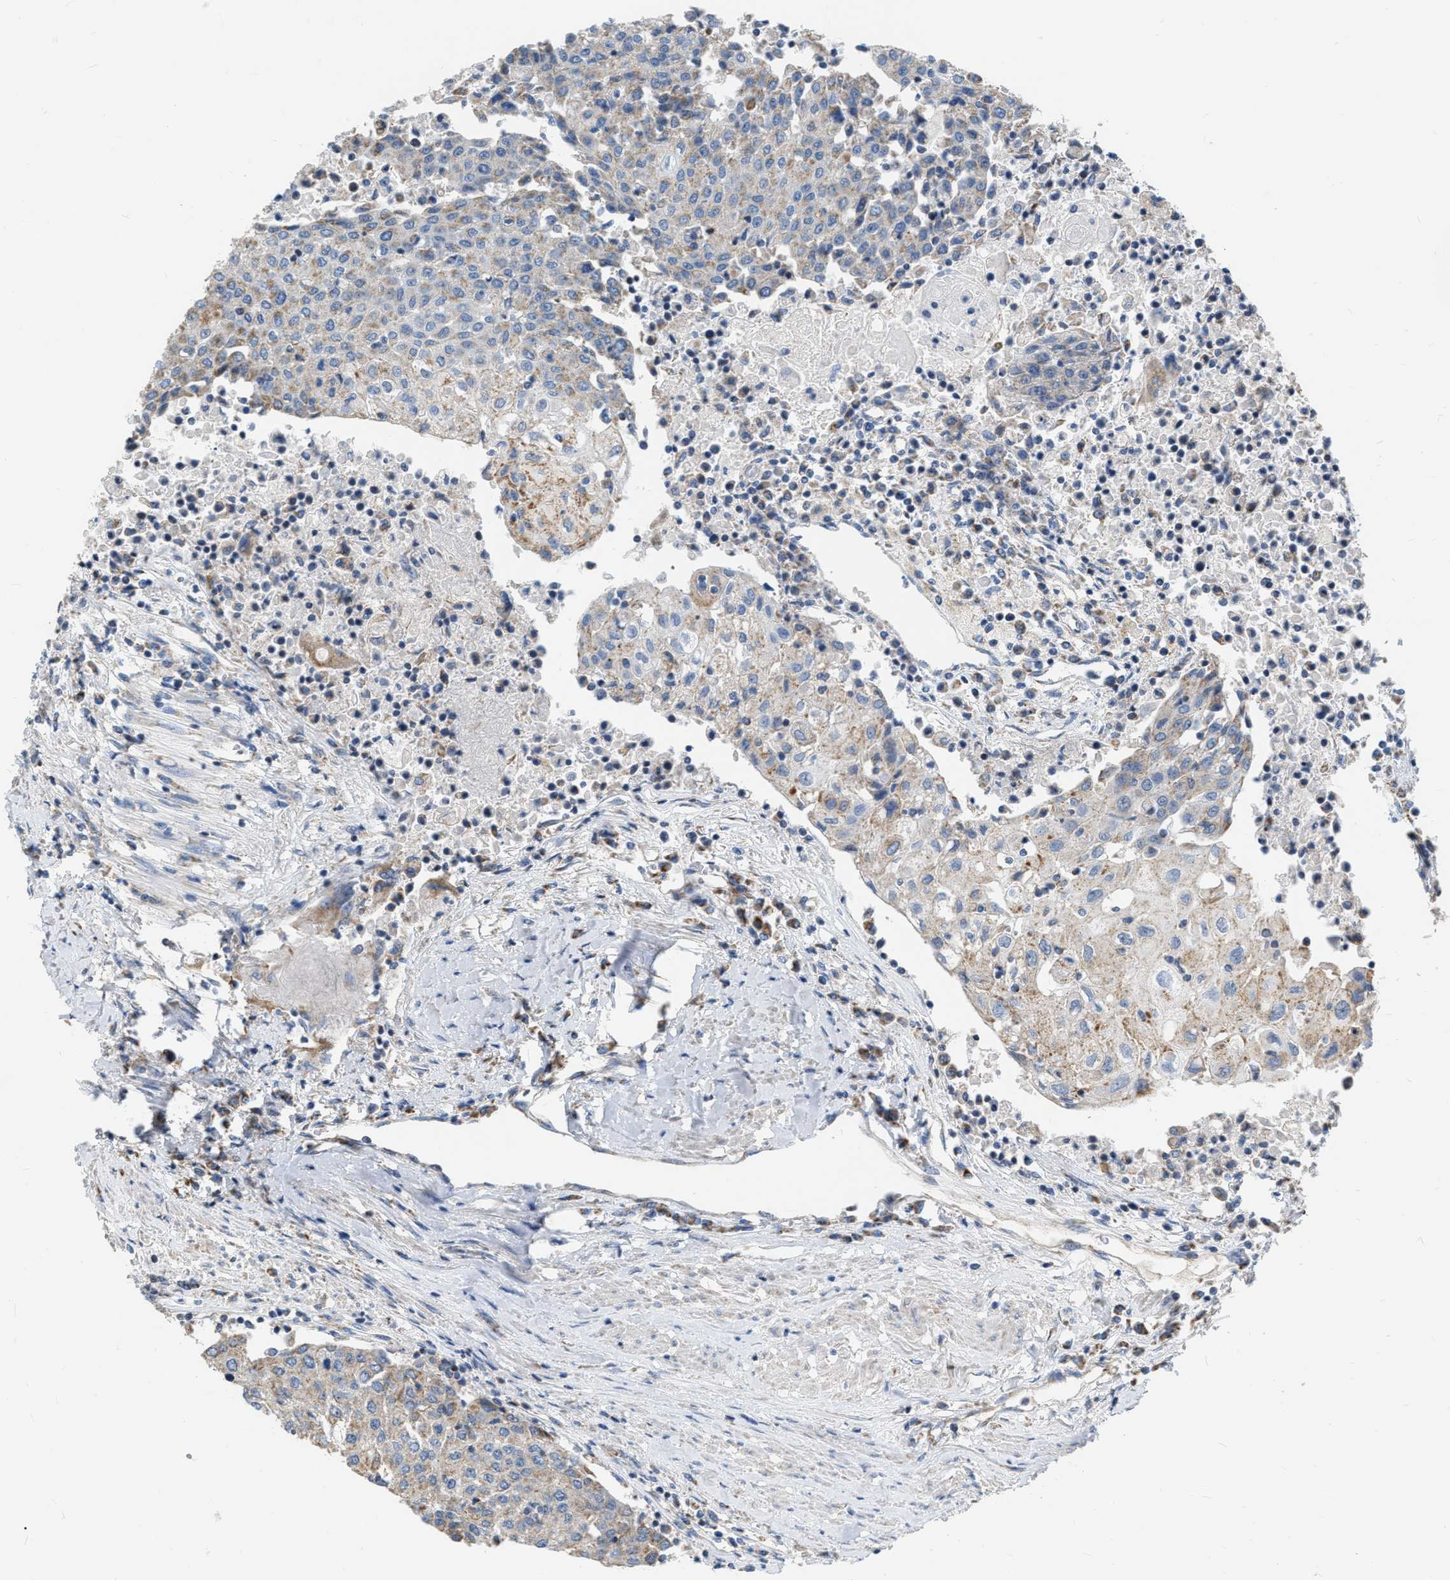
{"staining": {"intensity": "negative", "quantity": "none", "location": "none"}, "tissue": "urothelial cancer", "cell_type": "Tumor cells", "image_type": "cancer", "snomed": [{"axis": "morphology", "description": "Urothelial carcinoma, High grade"}, {"axis": "topography", "description": "Urinary bladder"}], "caption": "This photomicrograph is of urothelial cancer stained with immunohistochemistry to label a protein in brown with the nuclei are counter-stained blue. There is no staining in tumor cells.", "gene": "DDX56", "patient": {"sex": "female", "age": 85}}